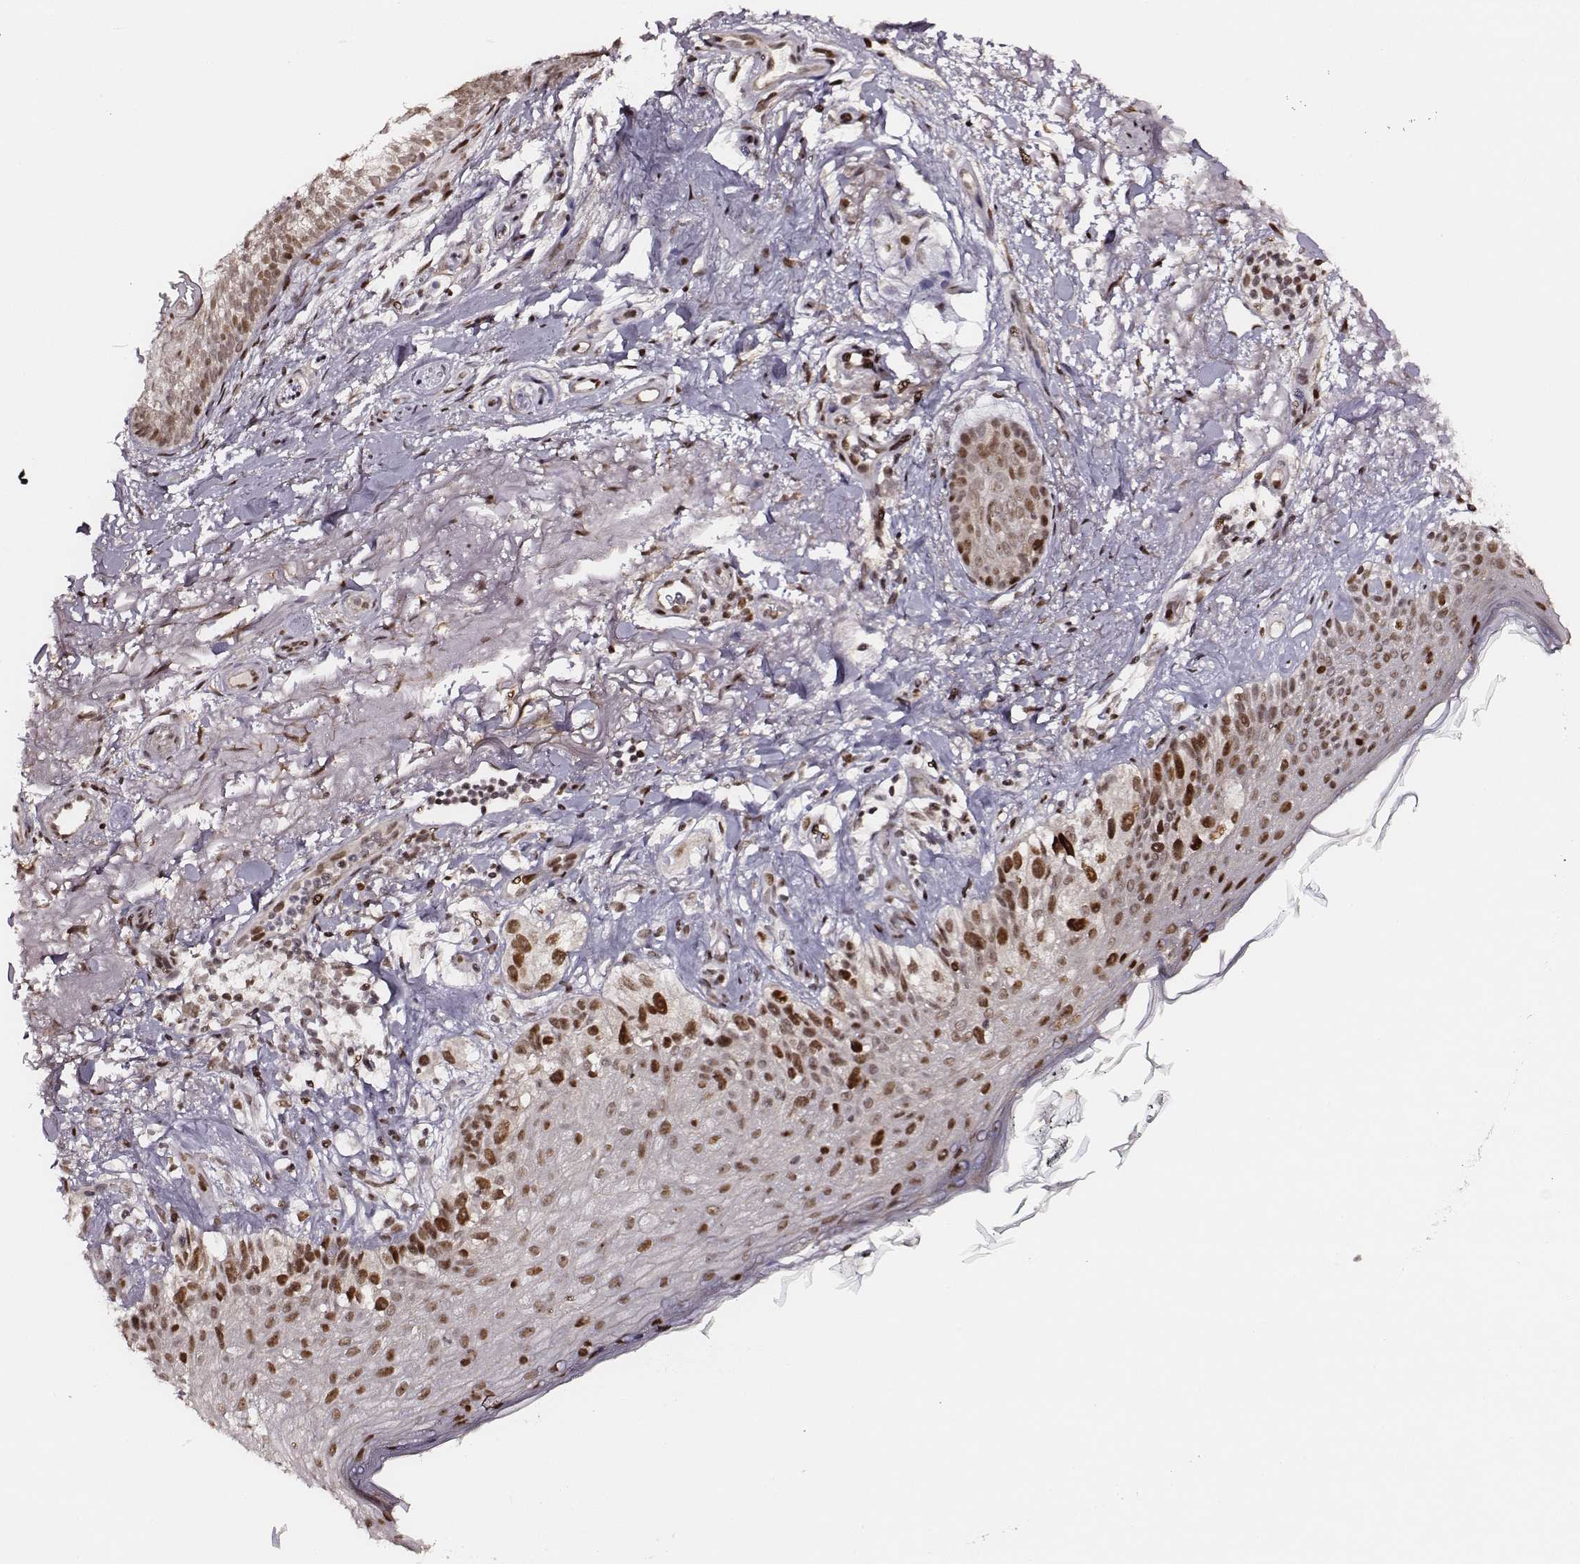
{"staining": {"intensity": "moderate", "quantity": ">75%", "location": "nuclear"}, "tissue": "melanoma", "cell_type": "Tumor cells", "image_type": "cancer", "snomed": [{"axis": "morphology", "description": "Malignant melanoma, NOS"}, {"axis": "topography", "description": "Skin"}], "caption": "This histopathology image demonstrates malignant melanoma stained with immunohistochemistry (IHC) to label a protein in brown. The nuclear of tumor cells show moderate positivity for the protein. Nuclei are counter-stained blue.", "gene": "PPARA", "patient": {"sex": "female", "age": 86}}